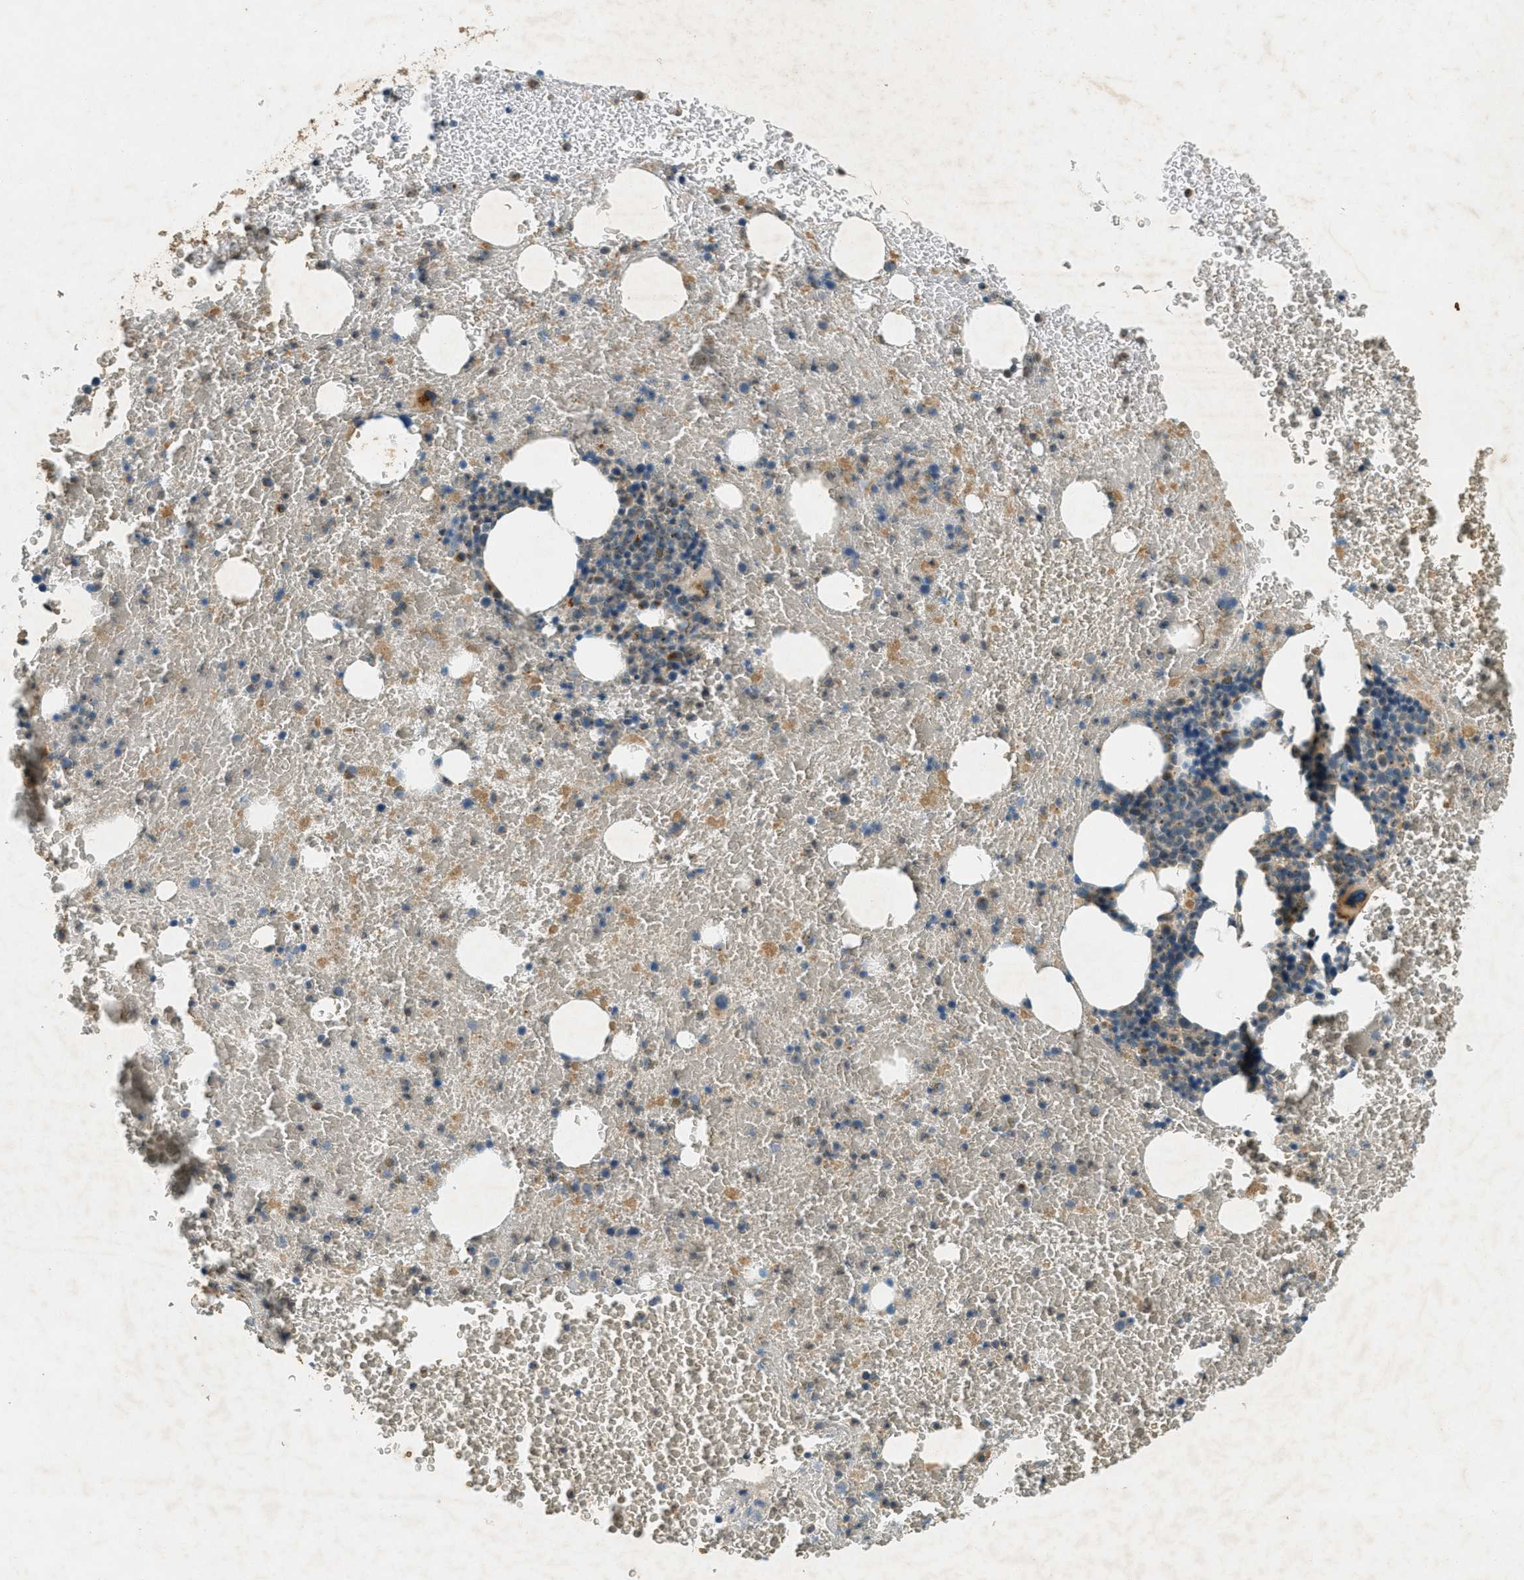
{"staining": {"intensity": "moderate", "quantity": "<25%", "location": "cytoplasmic/membranous"}, "tissue": "bone marrow", "cell_type": "Hematopoietic cells", "image_type": "normal", "snomed": [{"axis": "morphology", "description": "Normal tissue, NOS"}, {"axis": "morphology", "description": "Inflammation, NOS"}, {"axis": "topography", "description": "Bone marrow"}], "caption": "DAB (3,3'-diaminobenzidine) immunohistochemical staining of benign bone marrow shows moderate cytoplasmic/membranous protein expression in approximately <25% of hematopoietic cells.", "gene": "NUDT4B", "patient": {"sex": "male", "age": 47}}